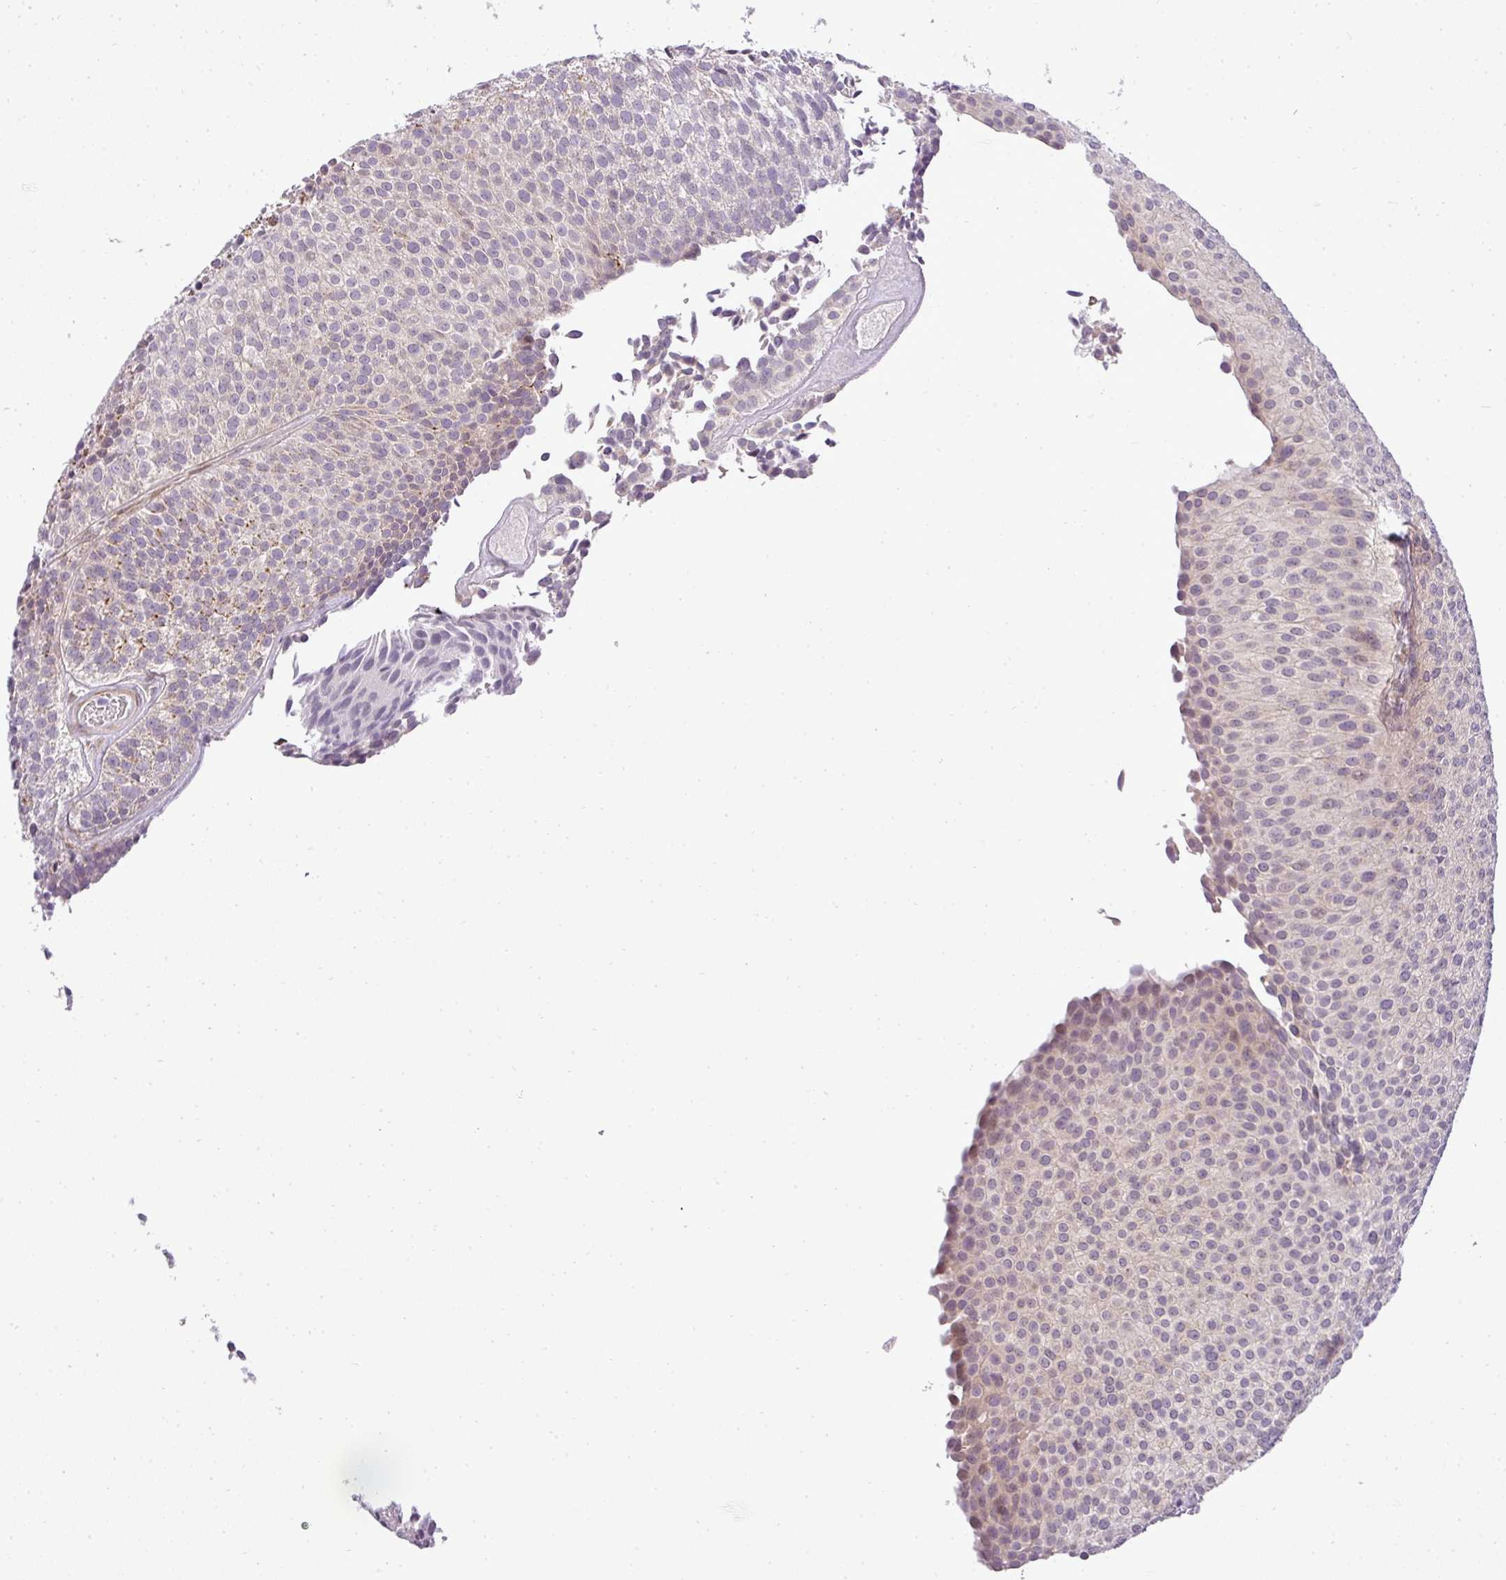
{"staining": {"intensity": "weak", "quantity": "<25%", "location": "cytoplasmic/membranous"}, "tissue": "urothelial cancer", "cell_type": "Tumor cells", "image_type": "cancer", "snomed": [{"axis": "morphology", "description": "Urothelial carcinoma, Low grade"}, {"axis": "topography", "description": "Urinary bladder"}], "caption": "Tumor cells are negative for protein expression in human urothelial cancer.", "gene": "ZDHHC1", "patient": {"sex": "male", "age": 84}}